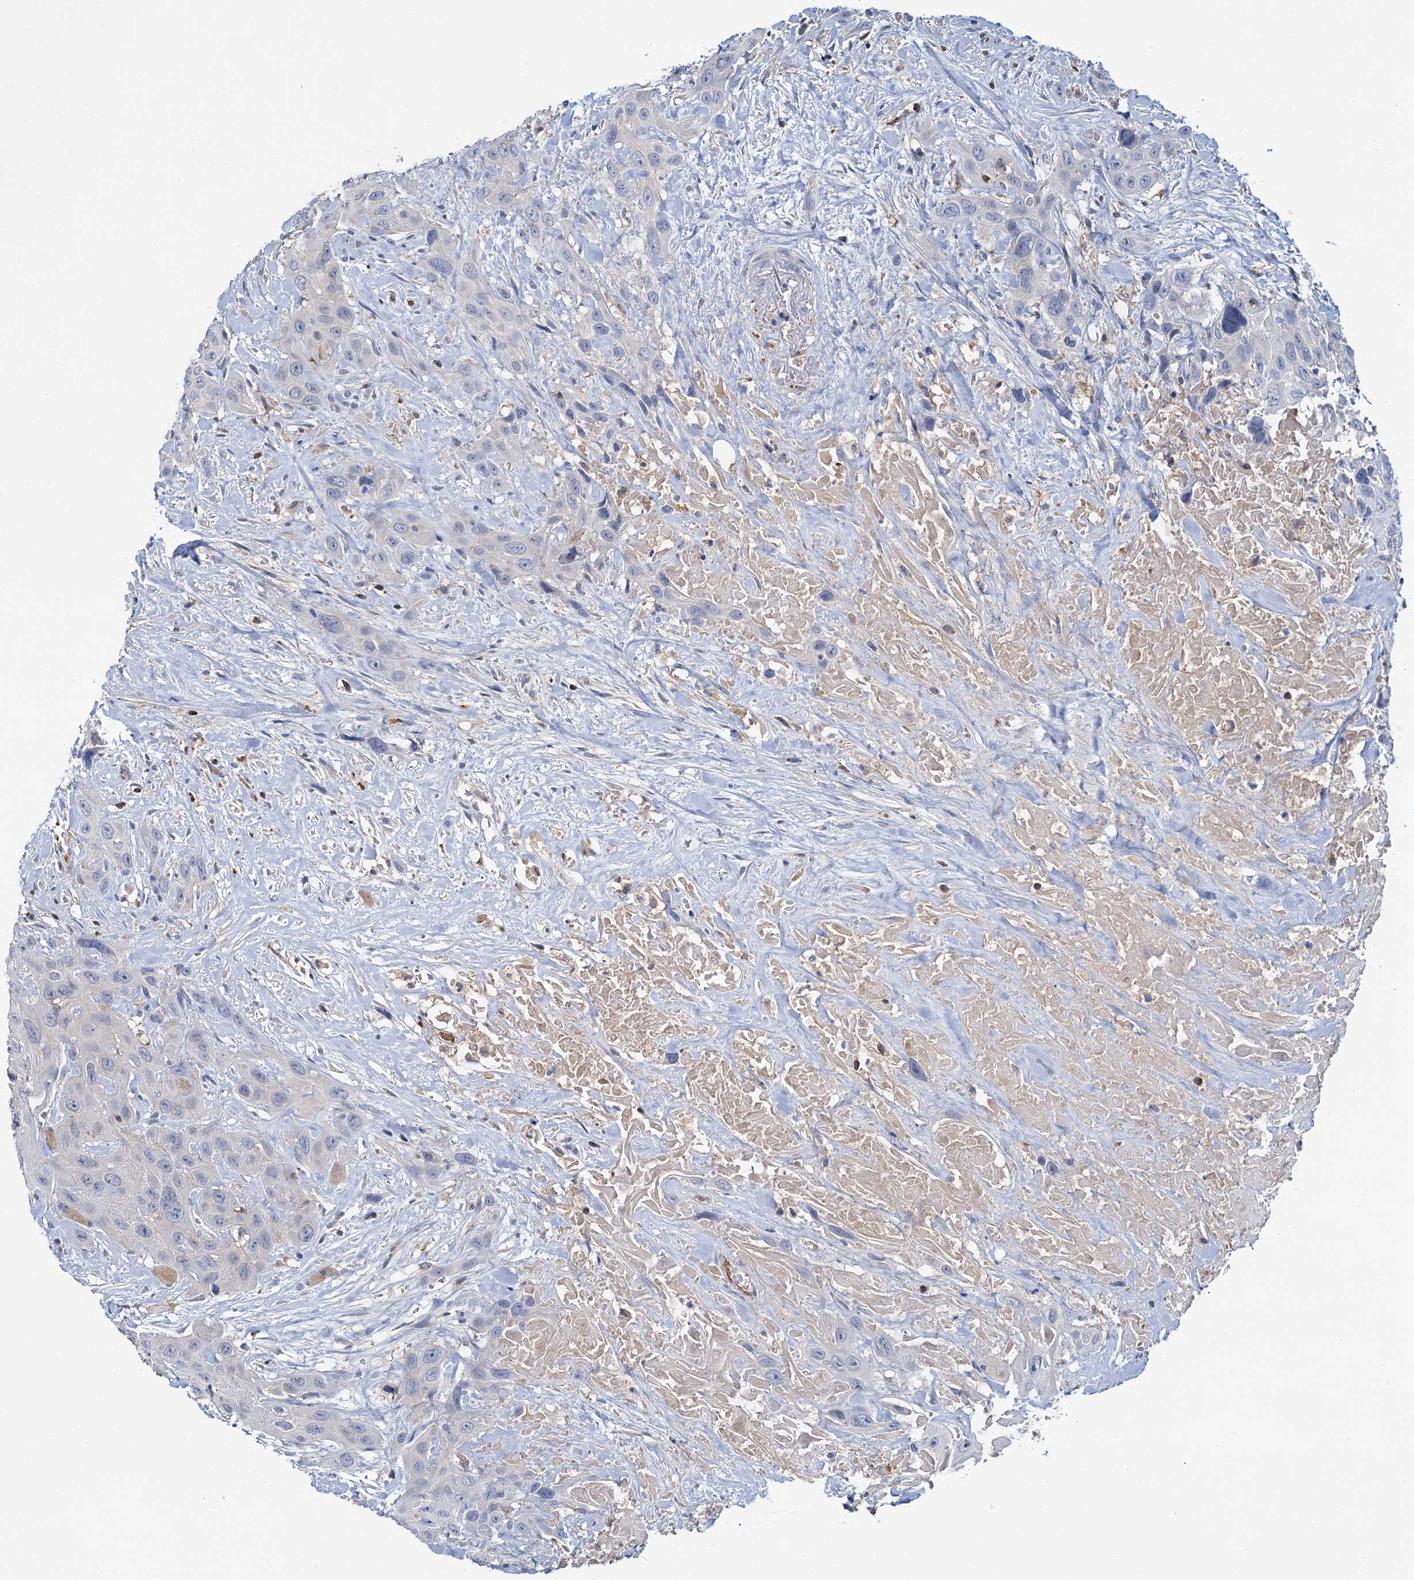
{"staining": {"intensity": "negative", "quantity": "none", "location": "none"}, "tissue": "head and neck cancer", "cell_type": "Tumor cells", "image_type": "cancer", "snomed": [{"axis": "morphology", "description": "Squamous cell carcinoma, NOS"}, {"axis": "topography", "description": "Head-Neck"}], "caption": "This is an immunohistochemistry (IHC) histopathology image of head and neck squamous cell carcinoma. There is no expression in tumor cells.", "gene": "FGFR2", "patient": {"sex": "male", "age": 81}}